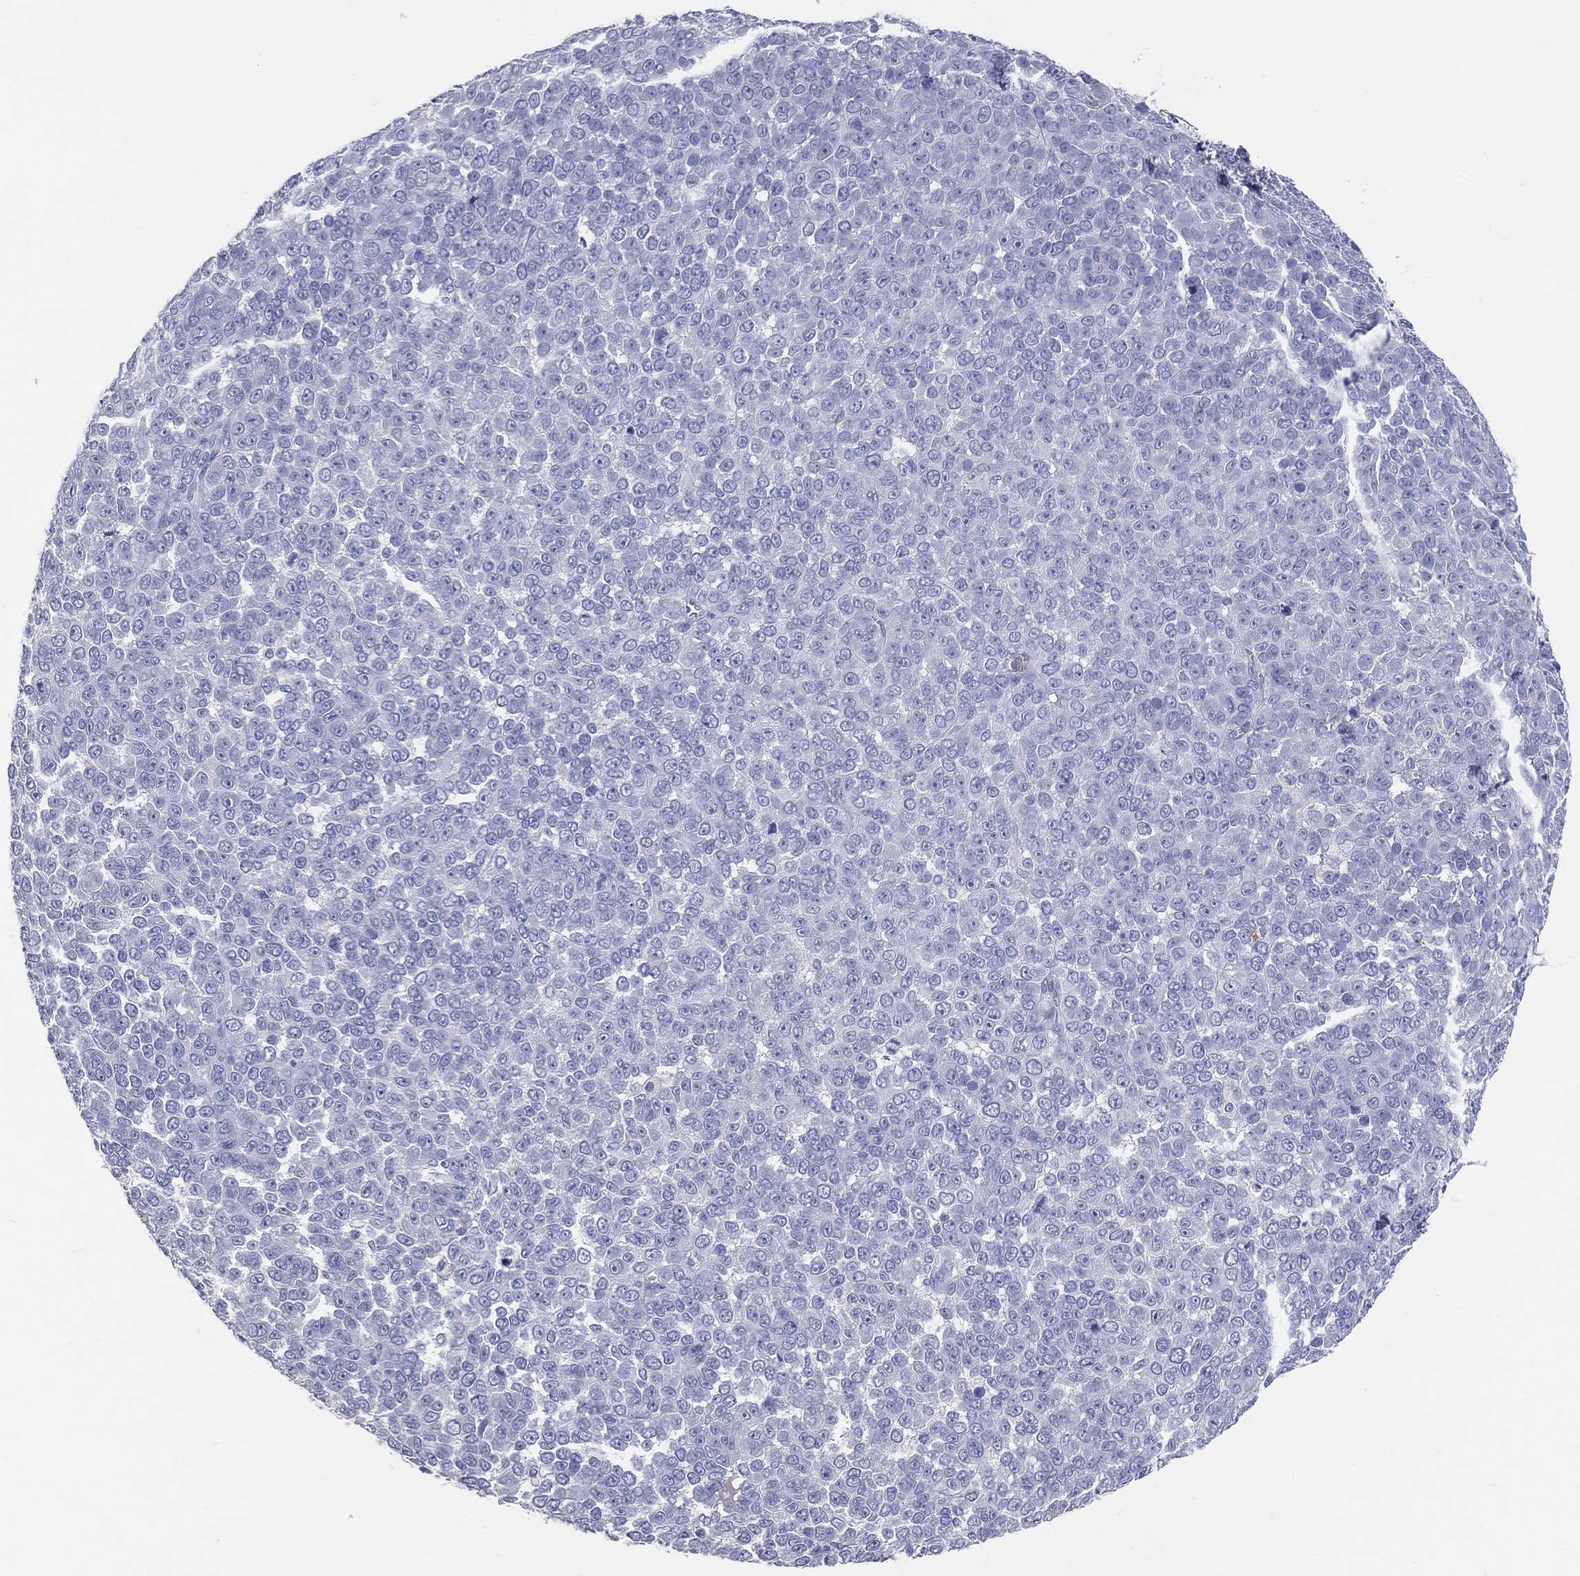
{"staining": {"intensity": "negative", "quantity": "none", "location": "none"}, "tissue": "melanoma", "cell_type": "Tumor cells", "image_type": "cancer", "snomed": [{"axis": "morphology", "description": "Malignant melanoma, NOS"}, {"axis": "topography", "description": "Skin"}], "caption": "High magnification brightfield microscopy of melanoma stained with DAB (brown) and counterstained with hematoxylin (blue): tumor cells show no significant positivity.", "gene": "LAT", "patient": {"sex": "female", "age": 95}}